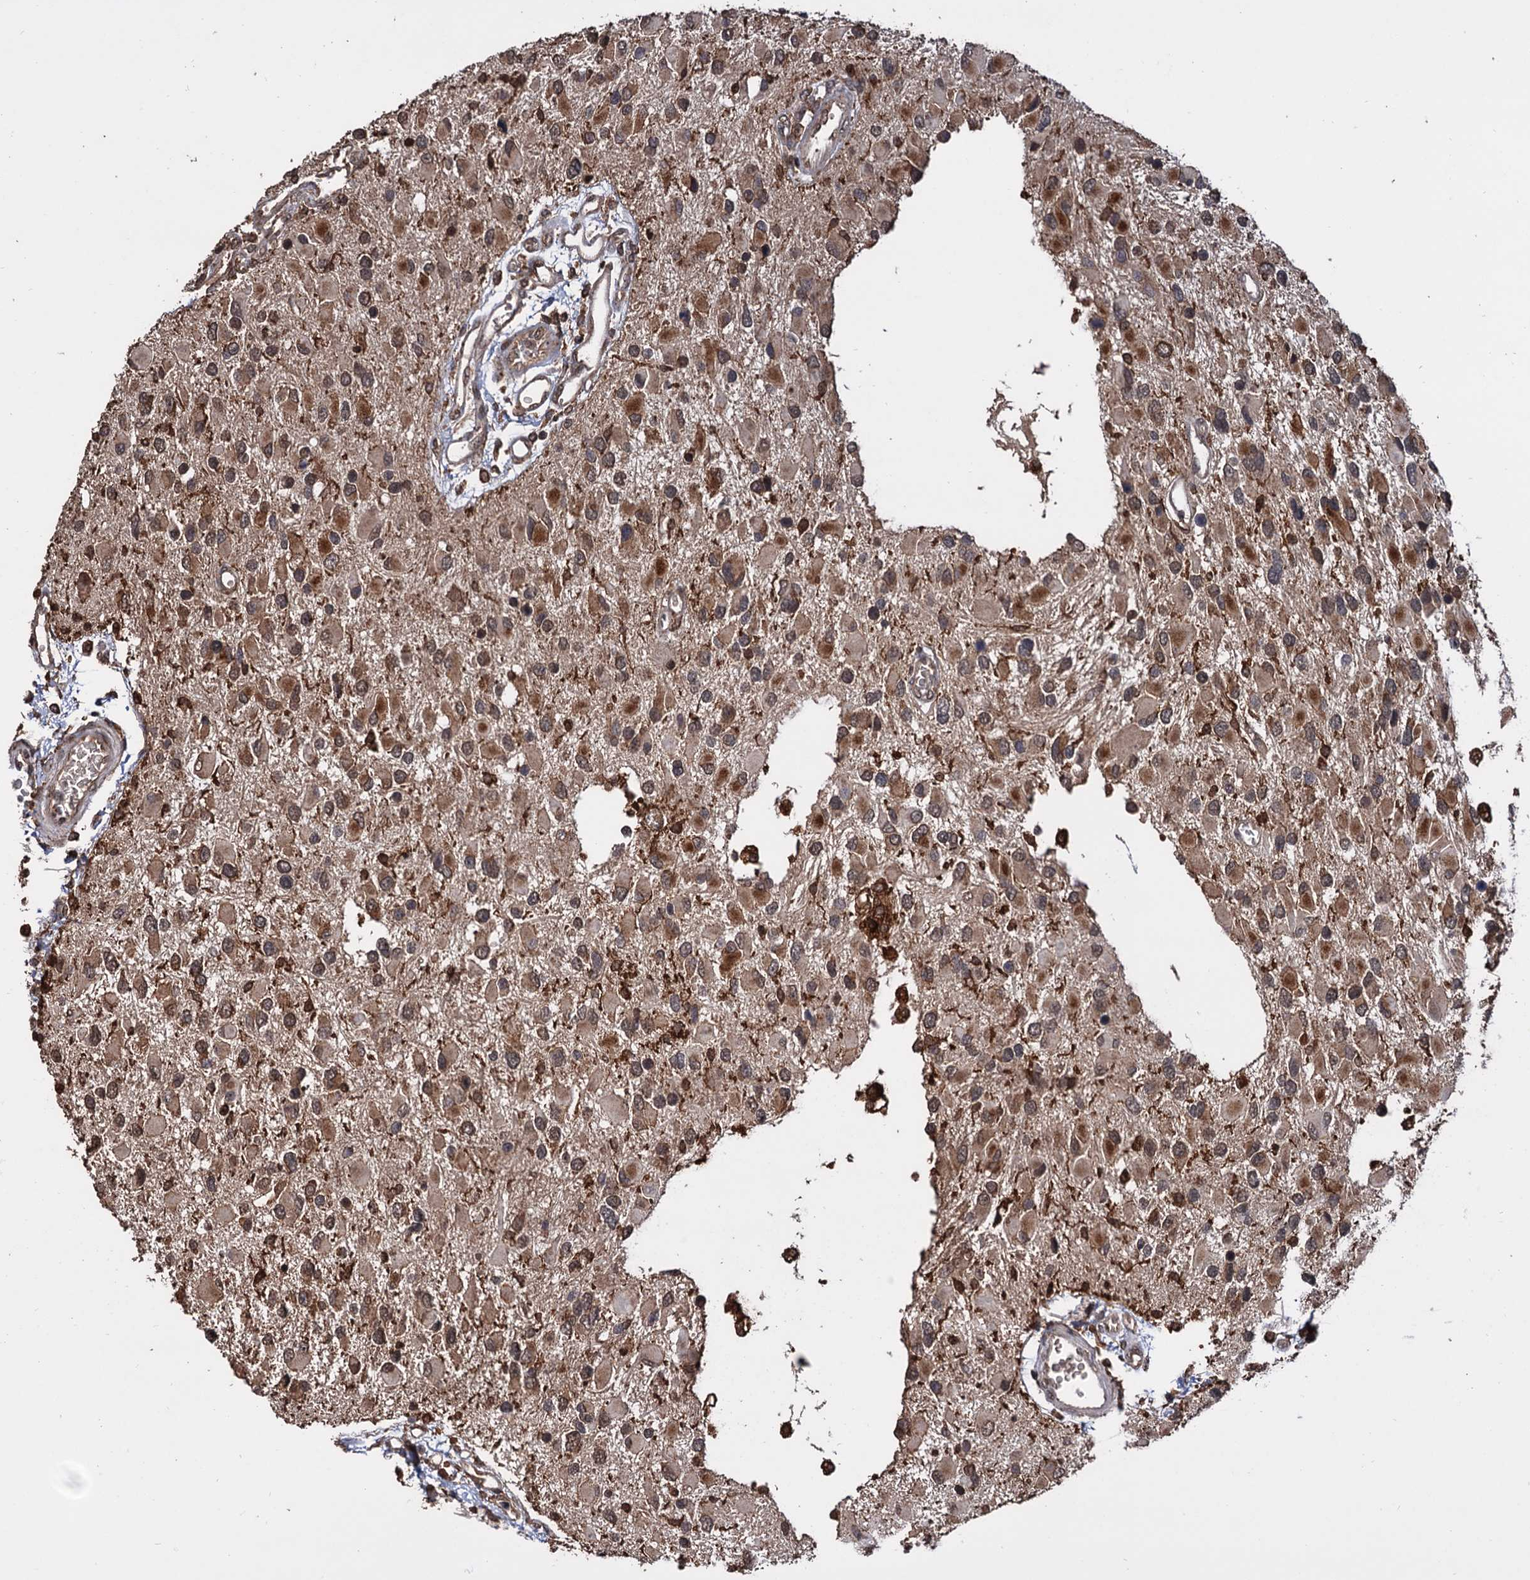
{"staining": {"intensity": "moderate", "quantity": ">75%", "location": "cytoplasmic/membranous,nuclear"}, "tissue": "glioma", "cell_type": "Tumor cells", "image_type": "cancer", "snomed": [{"axis": "morphology", "description": "Glioma, malignant, High grade"}, {"axis": "topography", "description": "Brain"}], "caption": "Moderate cytoplasmic/membranous and nuclear protein staining is seen in approximately >75% of tumor cells in glioma.", "gene": "TBC1D12", "patient": {"sex": "male", "age": 53}}